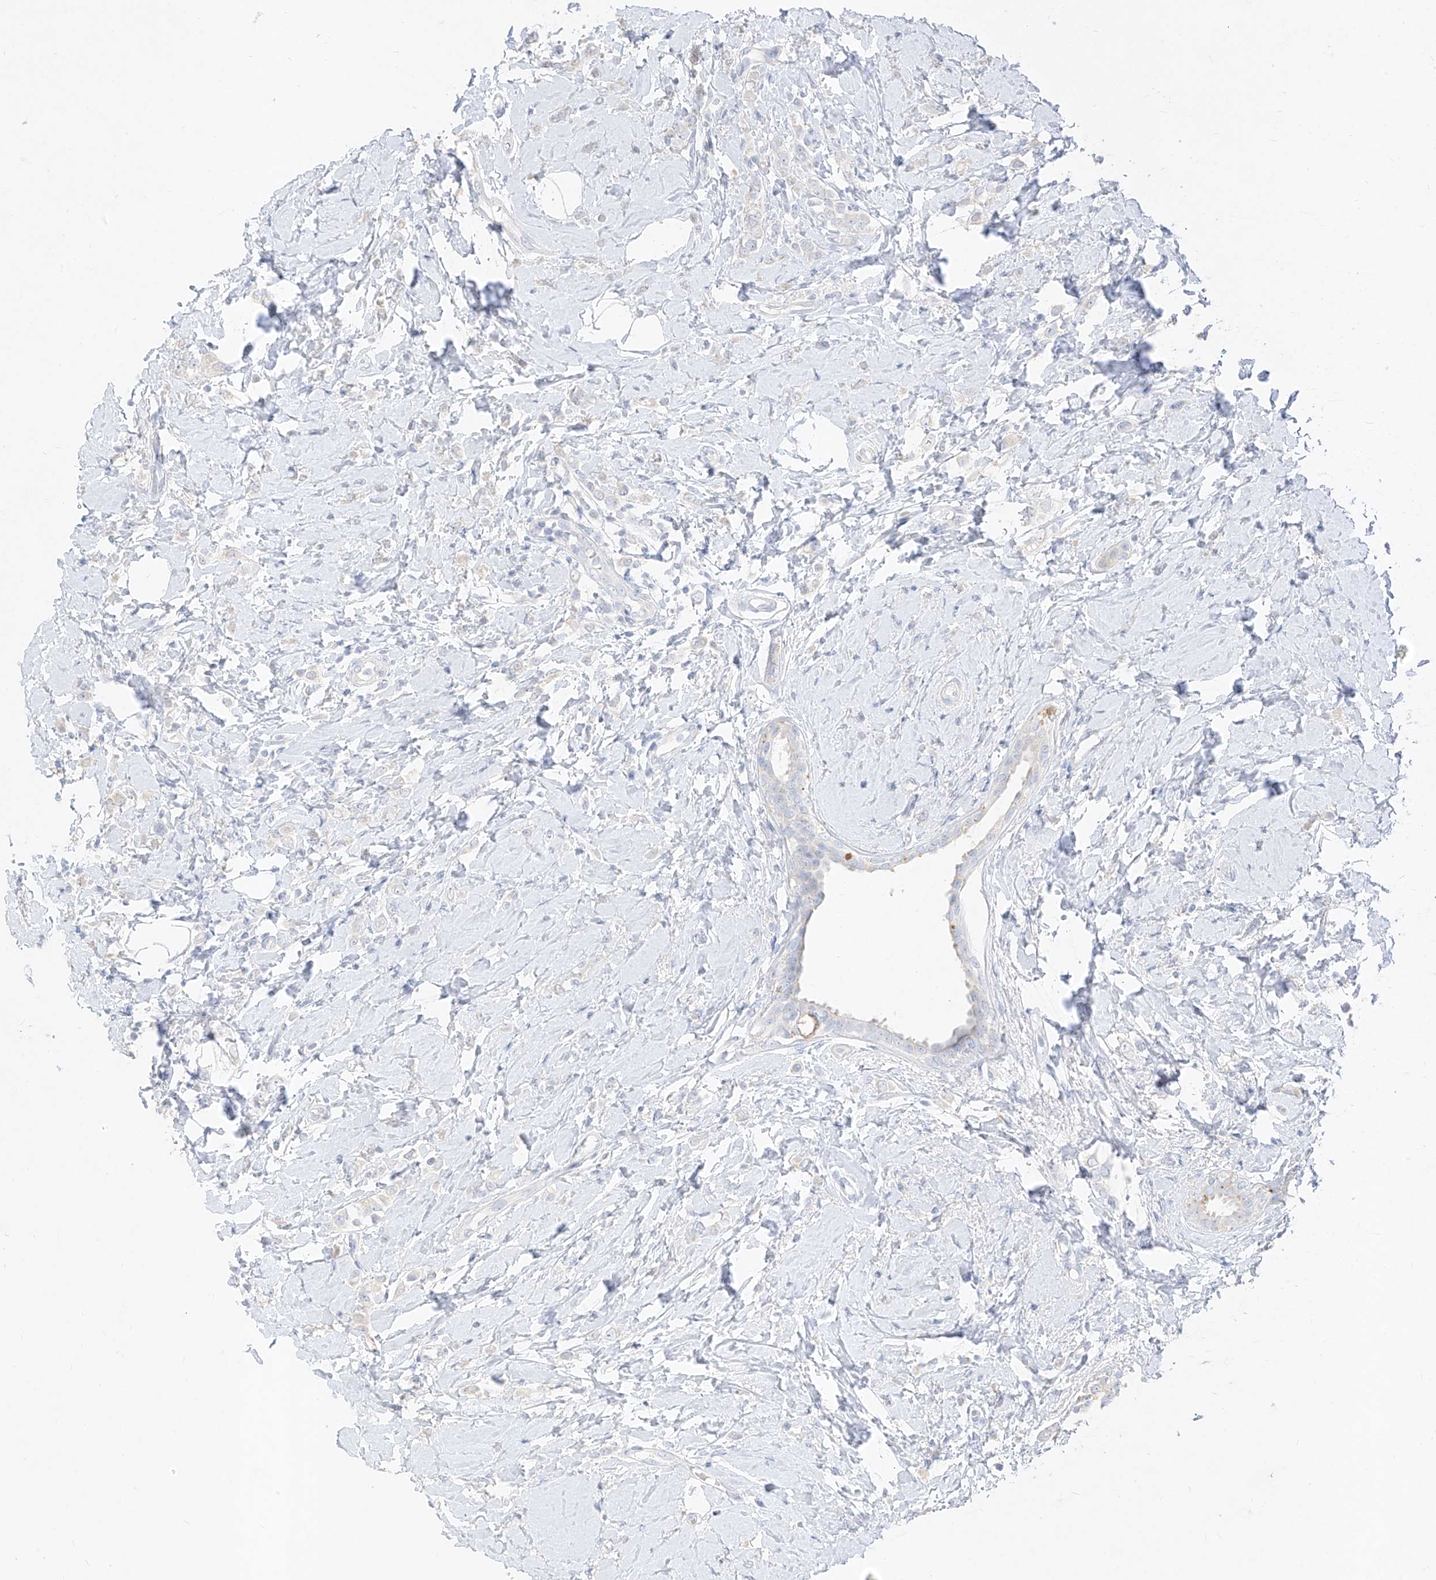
{"staining": {"intensity": "negative", "quantity": "none", "location": "none"}, "tissue": "breast cancer", "cell_type": "Tumor cells", "image_type": "cancer", "snomed": [{"axis": "morphology", "description": "Lobular carcinoma"}, {"axis": "topography", "description": "Breast"}], "caption": "High power microscopy image of an IHC histopathology image of breast cancer (lobular carcinoma), revealing no significant positivity in tumor cells.", "gene": "ZZEF1", "patient": {"sex": "female", "age": 47}}